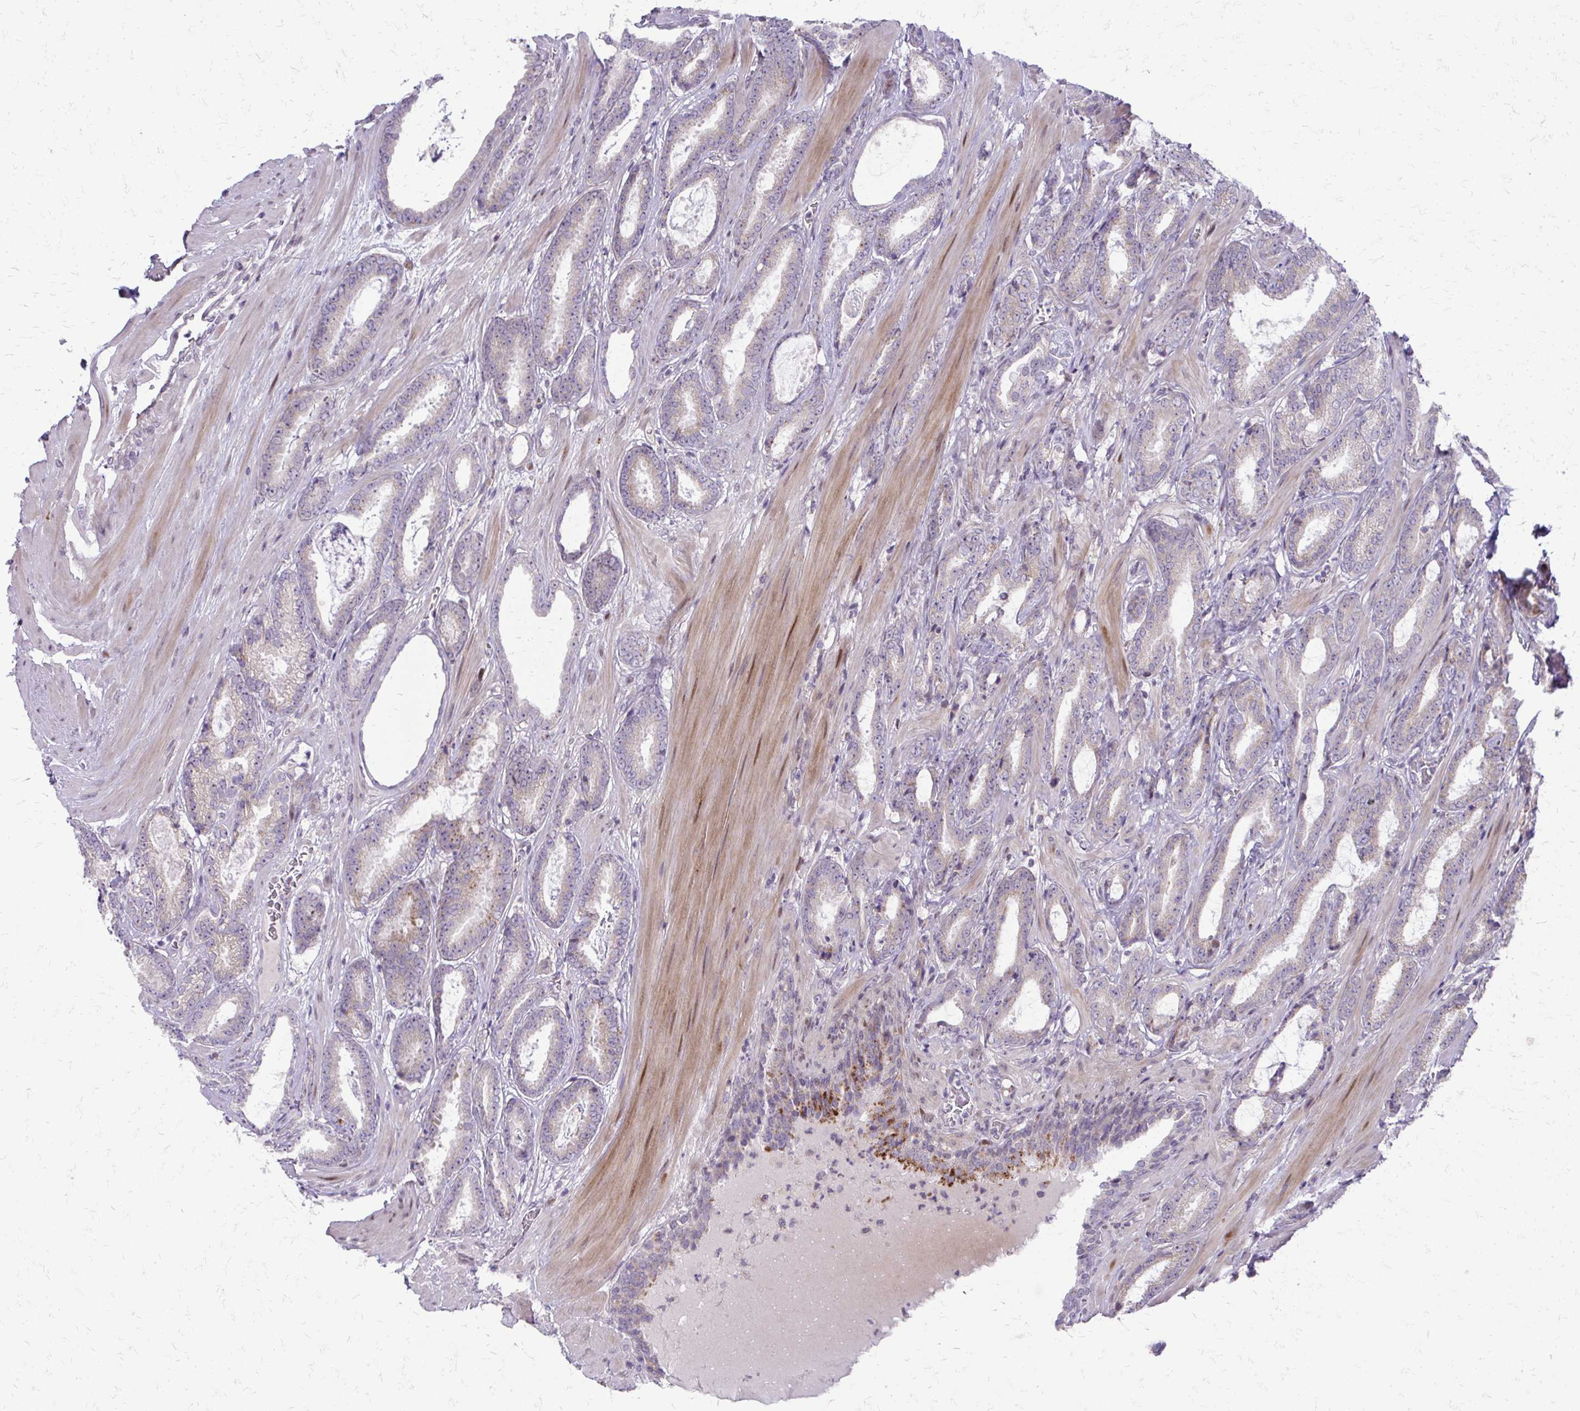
{"staining": {"intensity": "weak", "quantity": "<25%", "location": "cytoplasmic/membranous"}, "tissue": "prostate cancer", "cell_type": "Tumor cells", "image_type": "cancer", "snomed": [{"axis": "morphology", "description": "Adenocarcinoma, High grade"}, {"axis": "topography", "description": "Prostate"}], "caption": "The IHC photomicrograph has no significant positivity in tumor cells of high-grade adenocarcinoma (prostate) tissue.", "gene": "PPDPFL", "patient": {"sex": "male", "age": 64}}